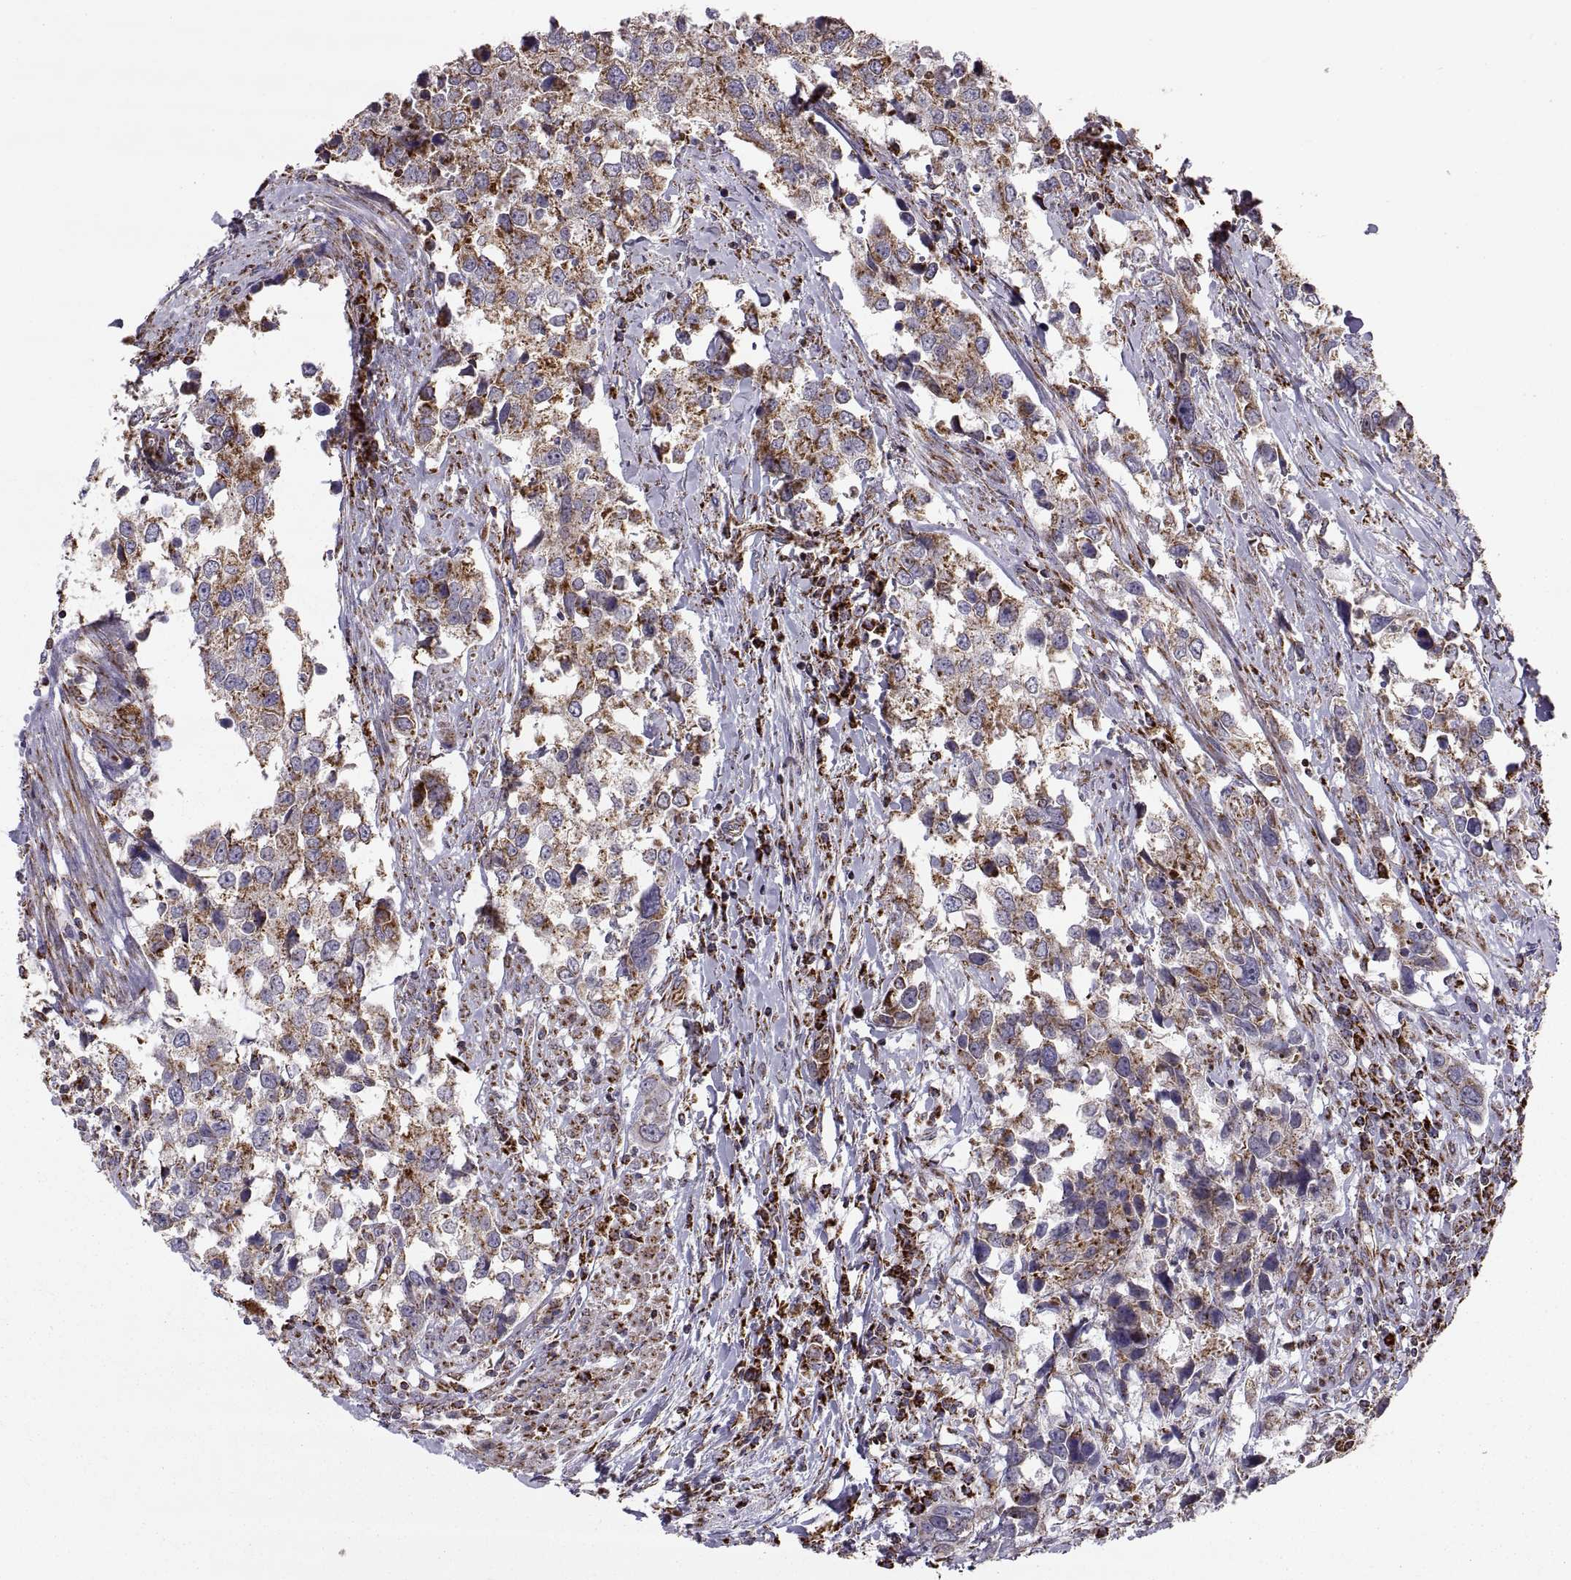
{"staining": {"intensity": "strong", "quantity": ">75%", "location": "cytoplasmic/membranous"}, "tissue": "urothelial cancer", "cell_type": "Tumor cells", "image_type": "cancer", "snomed": [{"axis": "morphology", "description": "Urothelial carcinoma, NOS"}, {"axis": "morphology", "description": "Urothelial carcinoma, High grade"}, {"axis": "topography", "description": "Urinary bladder"}], "caption": "Immunohistochemistry (DAB (3,3'-diaminobenzidine)) staining of human urothelial cancer demonstrates strong cytoplasmic/membranous protein staining in approximately >75% of tumor cells.", "gene": "ARSD", "patient": {"sex": "male", "age": 63}}